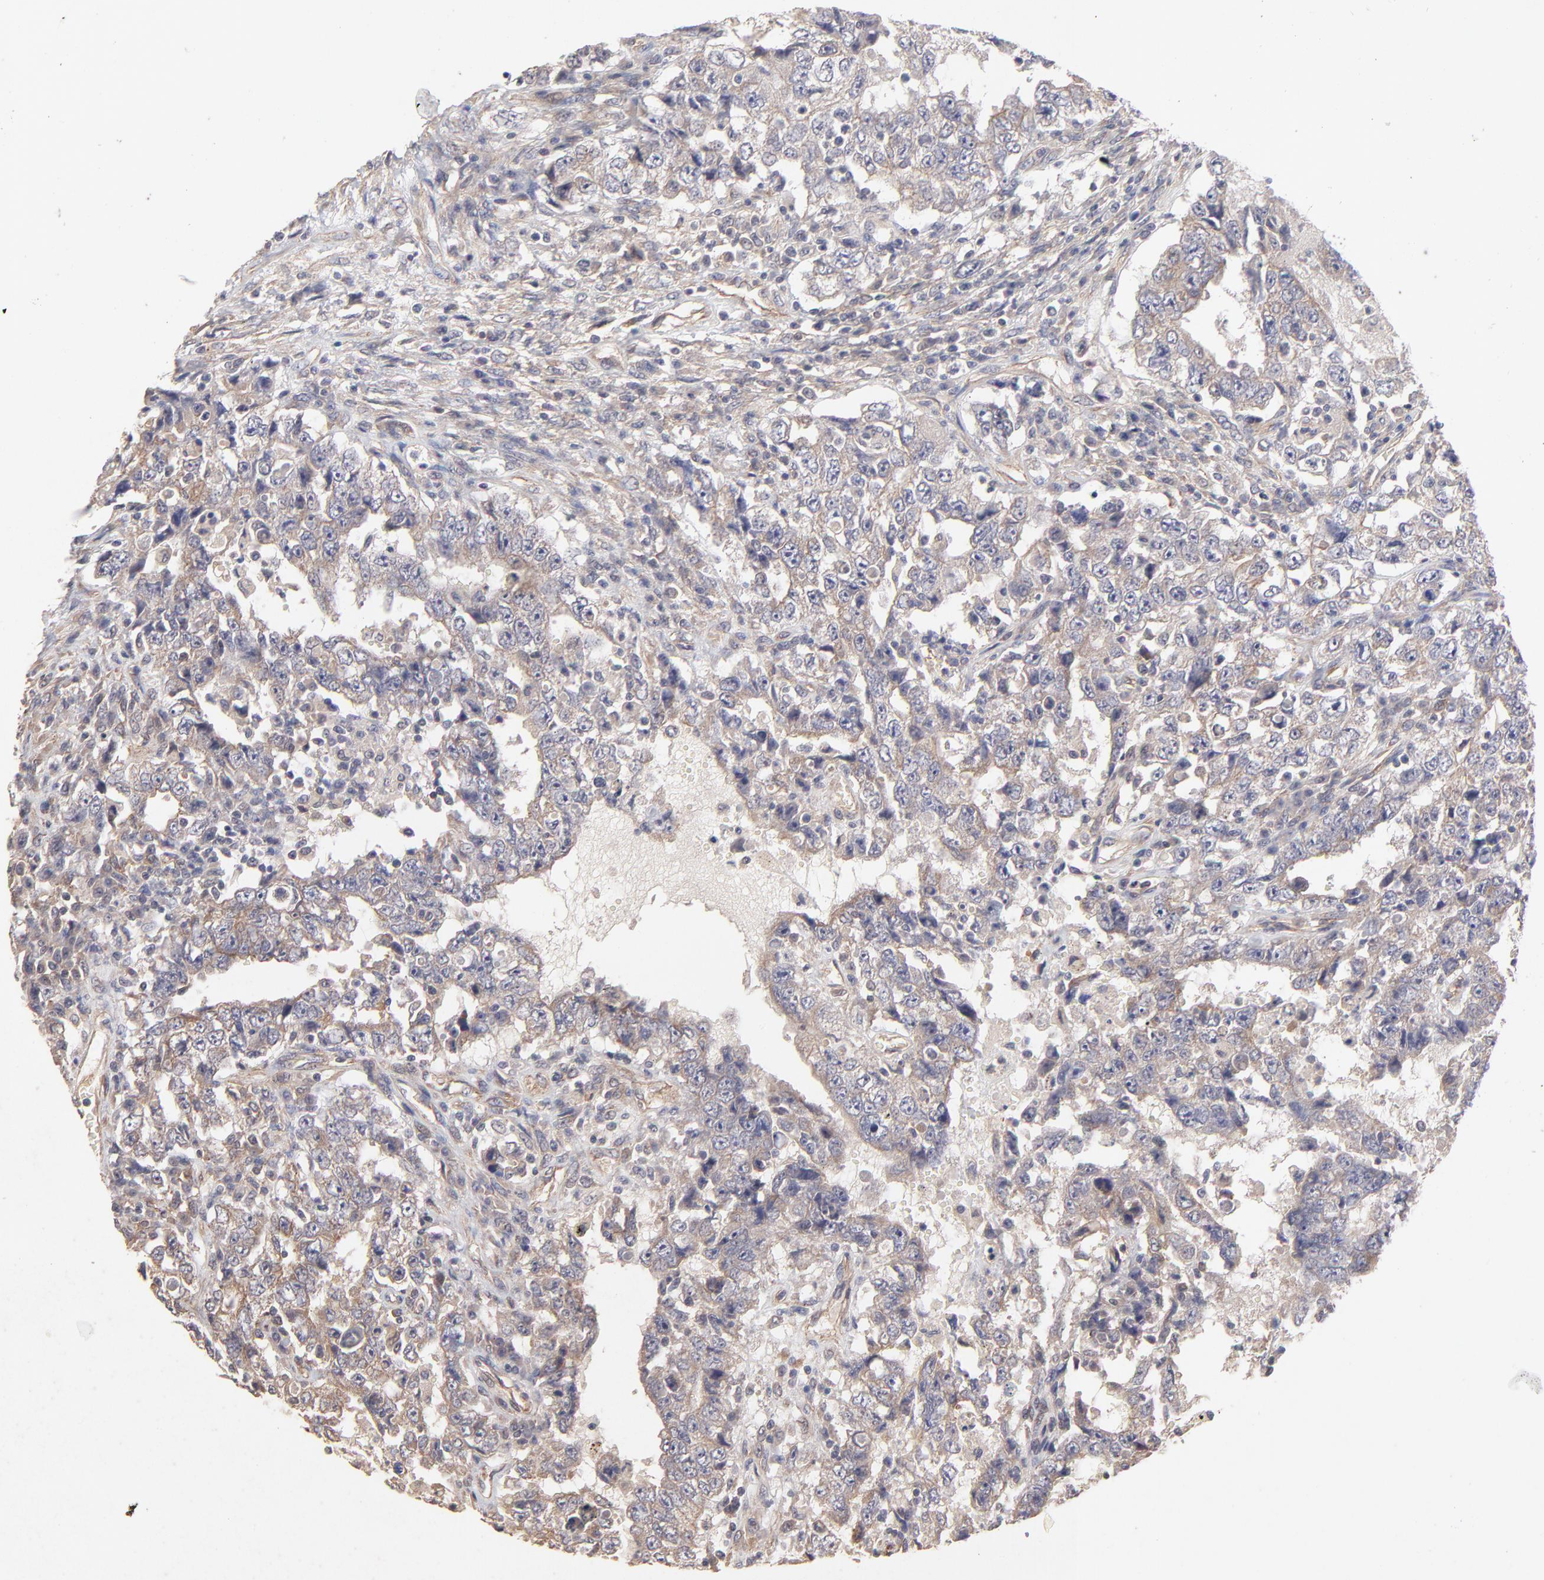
{"staining": {"intensity": "weak", "quantity": ">75%", "location": "cytoplasmic/membranous"}, "tissue": "testis cancer", "cell_type": "Tumor cells", "image_type": "cancer", "snomed": [{"axis": "morphology", "description": "Carcinoma, Embryonal, NOS"}, {"axis": "topography", "description": "Testis"}], "caption": "High-power microscopy captured an immunohistochemistry histopathology image of testis cancer (embryonal carcinoma), revealing weak cytoplasmic/membranous staining in about >75% of tumor cells.", "gene": "STAP2", "patient": {"sex": "male", "age": 26}}